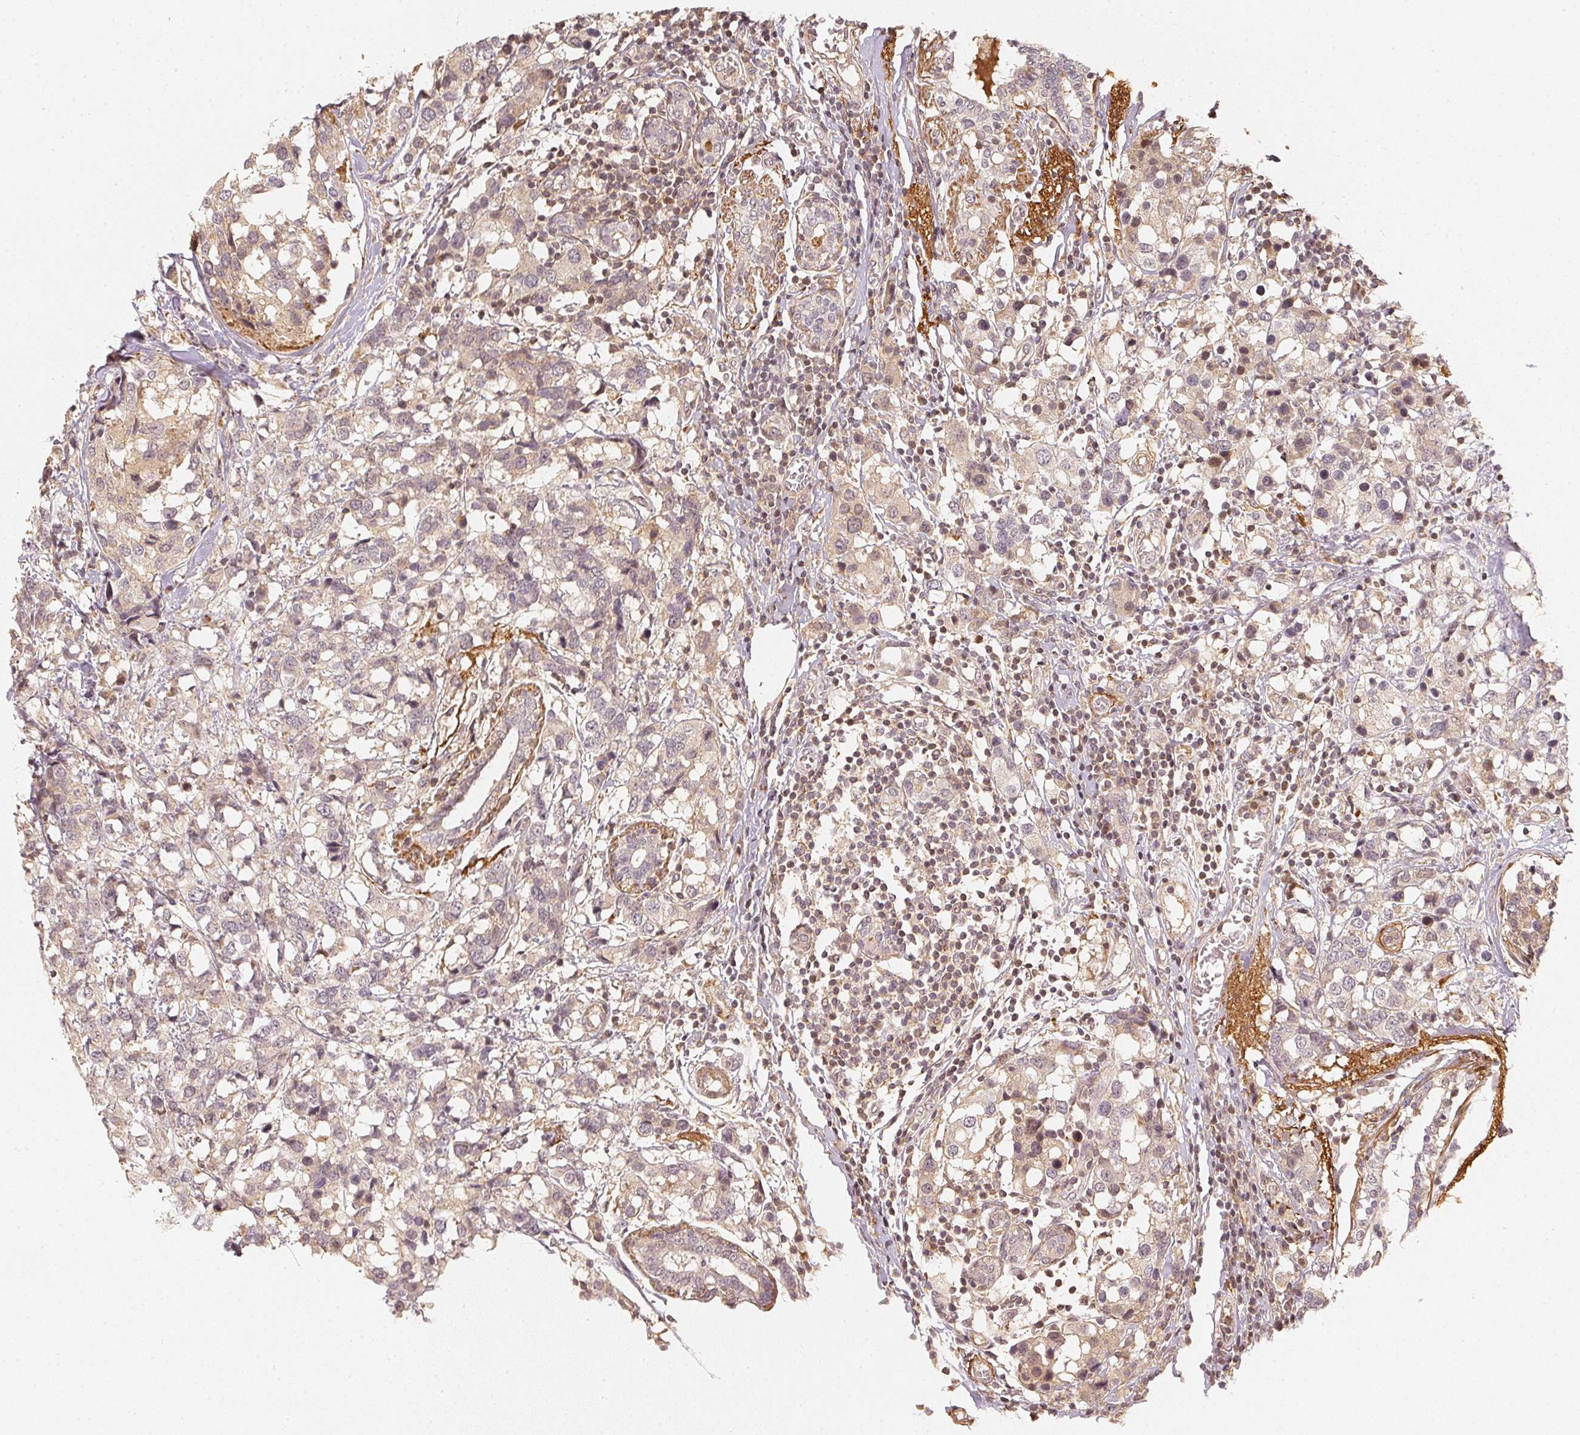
{"staining": {"intensity": "negative", "quantity": "none", "location": "none"}, "tissue": "breast cancer", "cell_type": "Tumor cells", "image_type": "cancer", "snomed": [{"axis": "morphology", "description": "Lobular carcinoma"}, {"axis": "topography", "description": "Breast"}], "caption": "Breast lobular carcinoma was stained to show a protein in brown. There is no significant staining in tumor cells. (DAB (3,3'-diaminobenzidine) immunohistochemistry (IHC) with hematoxylin counter stain).", "gene": "SERPINE1", "patient": {"sex": "female", "age": 59}}